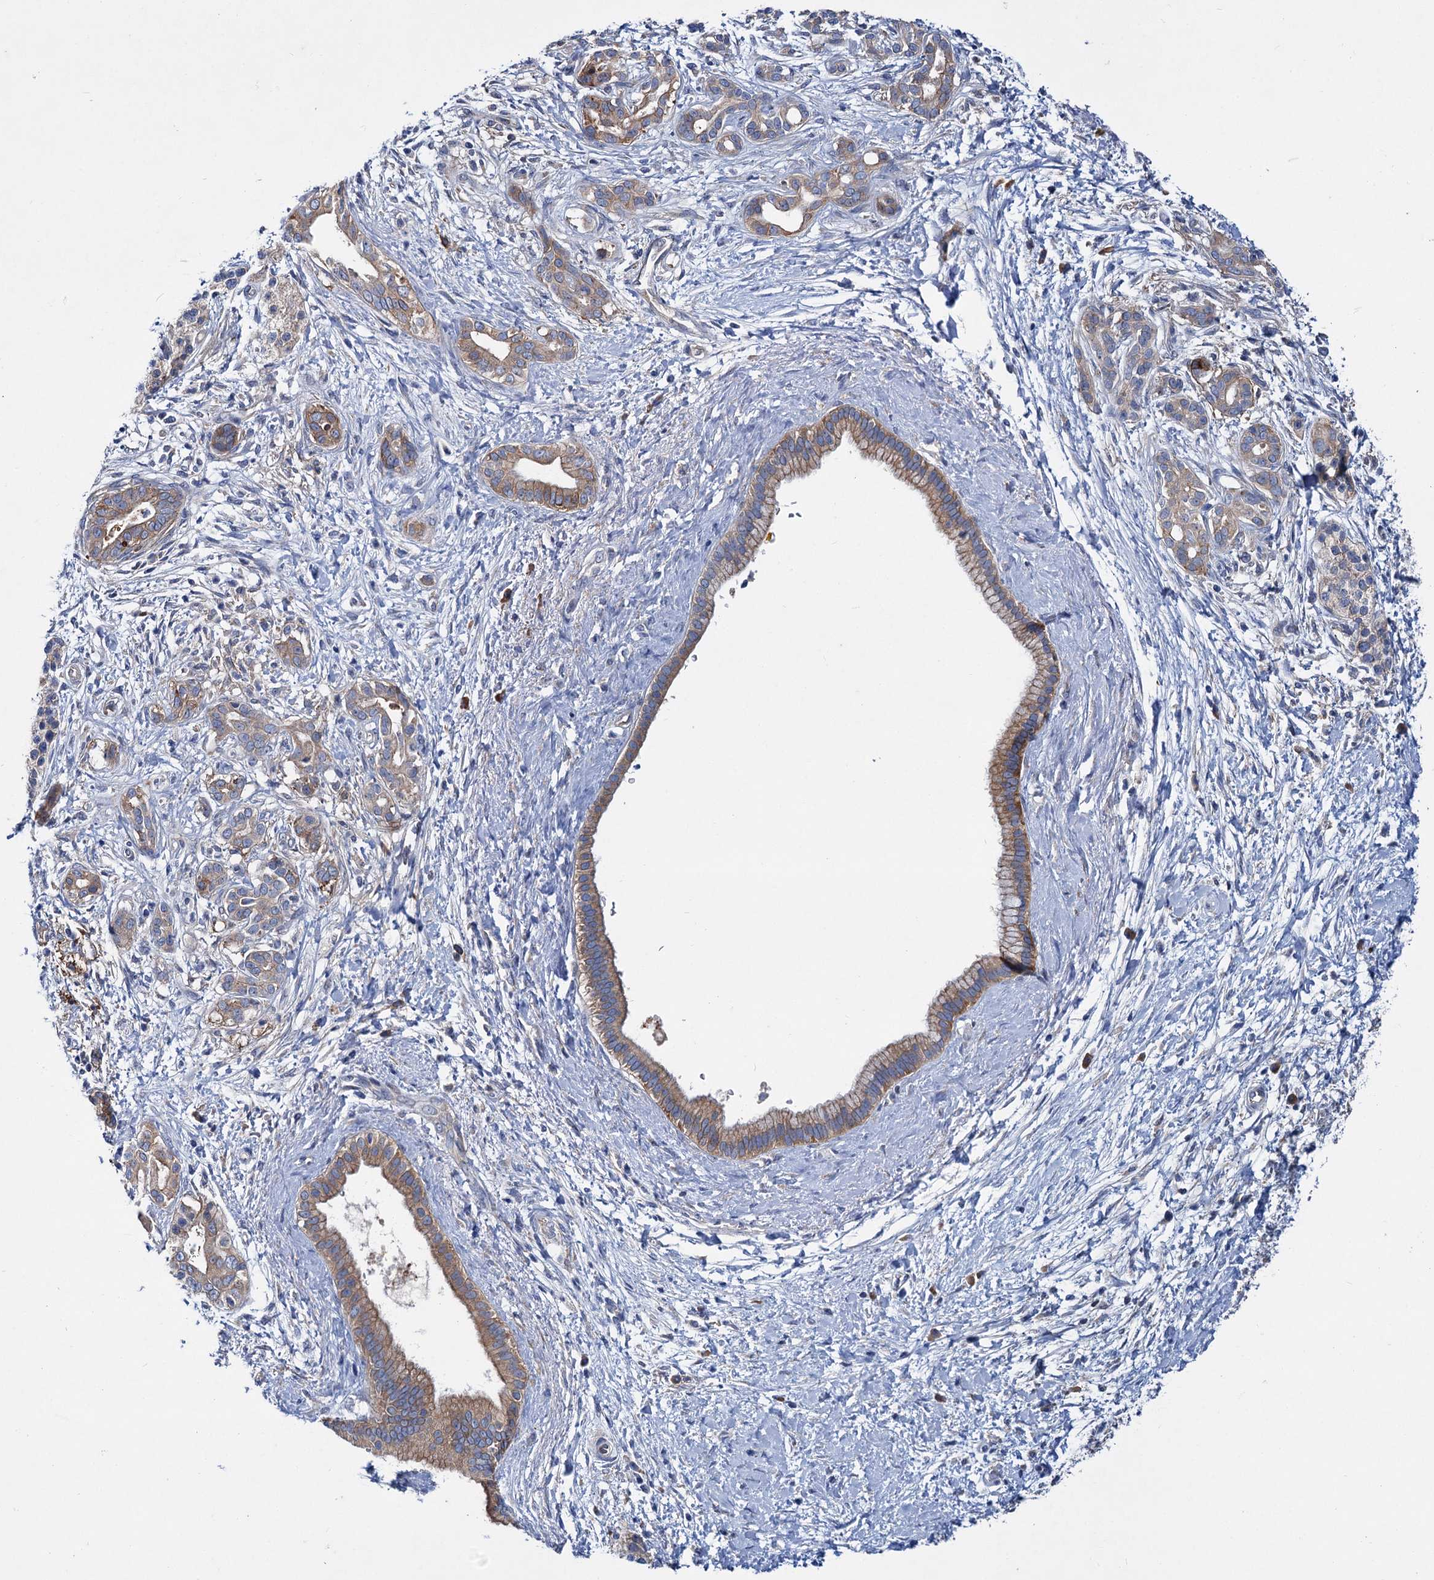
{"staining": {"intensity": "moderate", "quantity": "25%-75%", "location": "cytoplasmic/membranous"}, "tissue": "pancreatic cancer", "cell_type": "Tumor cells", "image_type": "cancer", "snomed": [{"axis": "morphology", "description": "Adenocarcinoma, NOS"}, {"axis": "topography", "description": "Pancreas"}], "caption": "Immunohistochemical staining of human adenocarcinoma (pancreatic) shows medium levels of moderate cytoplasmic/membranous positivity in approximately 25%-75% of tumor cells.", "gene": "TRIM55", "patient": {"sex": "male", "age": 58}}